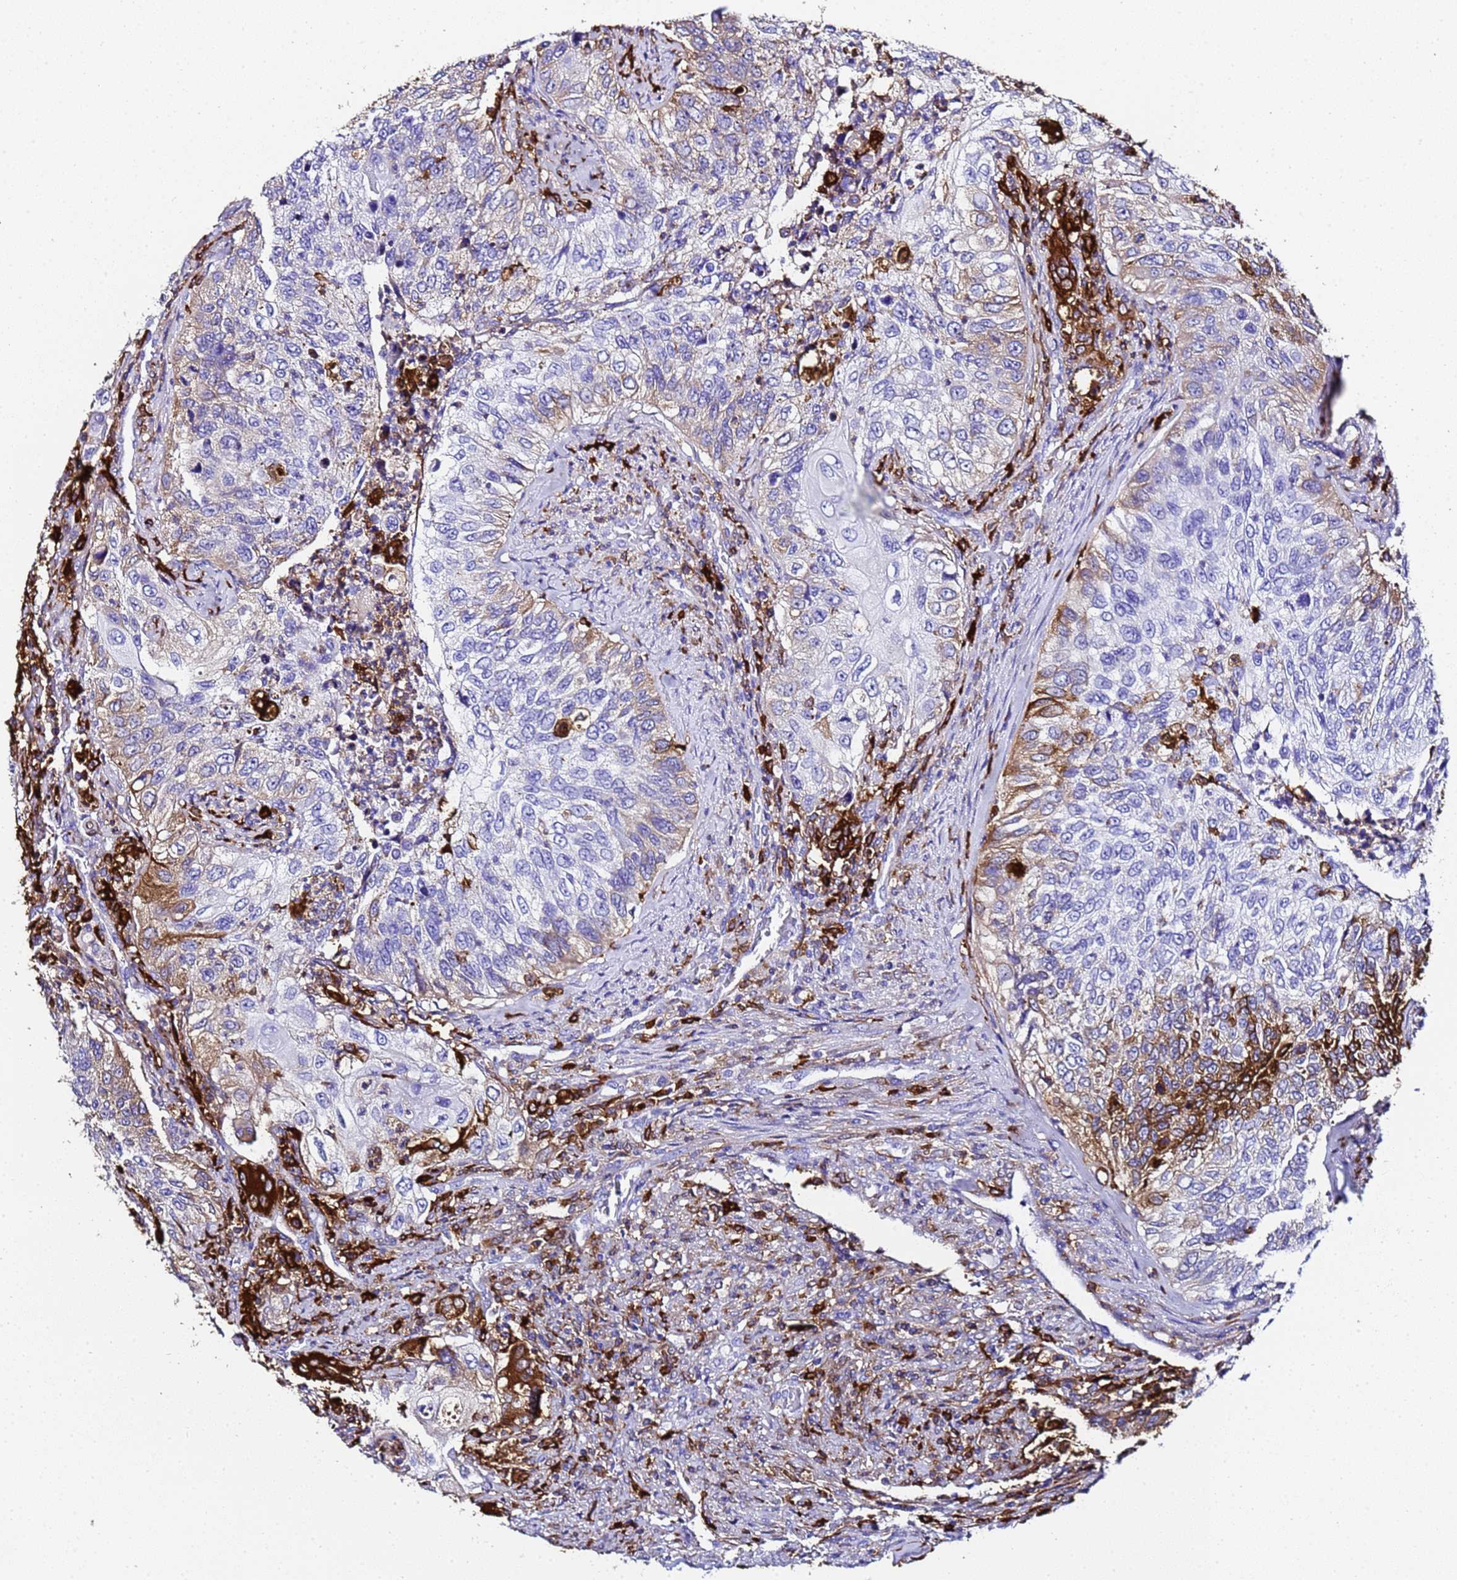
{"staining": {"intensity": "moderate", "quantity": "<25%", "location": "cytoplasmic/membranous"}, "tissue": "urothelial cancer", "cell_type": "Tumor cells", "image_type": "cancer", "snomed": [{"axis": "morphology", "description": "Urothelial carcinoma, High grade"}, {"axis": "topography", "description": "Urinary bladder"}], "caption": "The immunohistochemical stain labels moderate cytoplasmic/membranous positivity in tumor cells of high-grade urothelial carcinoma tissue. Nuclei are stained in blue.", "gene": "FTL", "patient": {"sex": "female", "age": 60}}